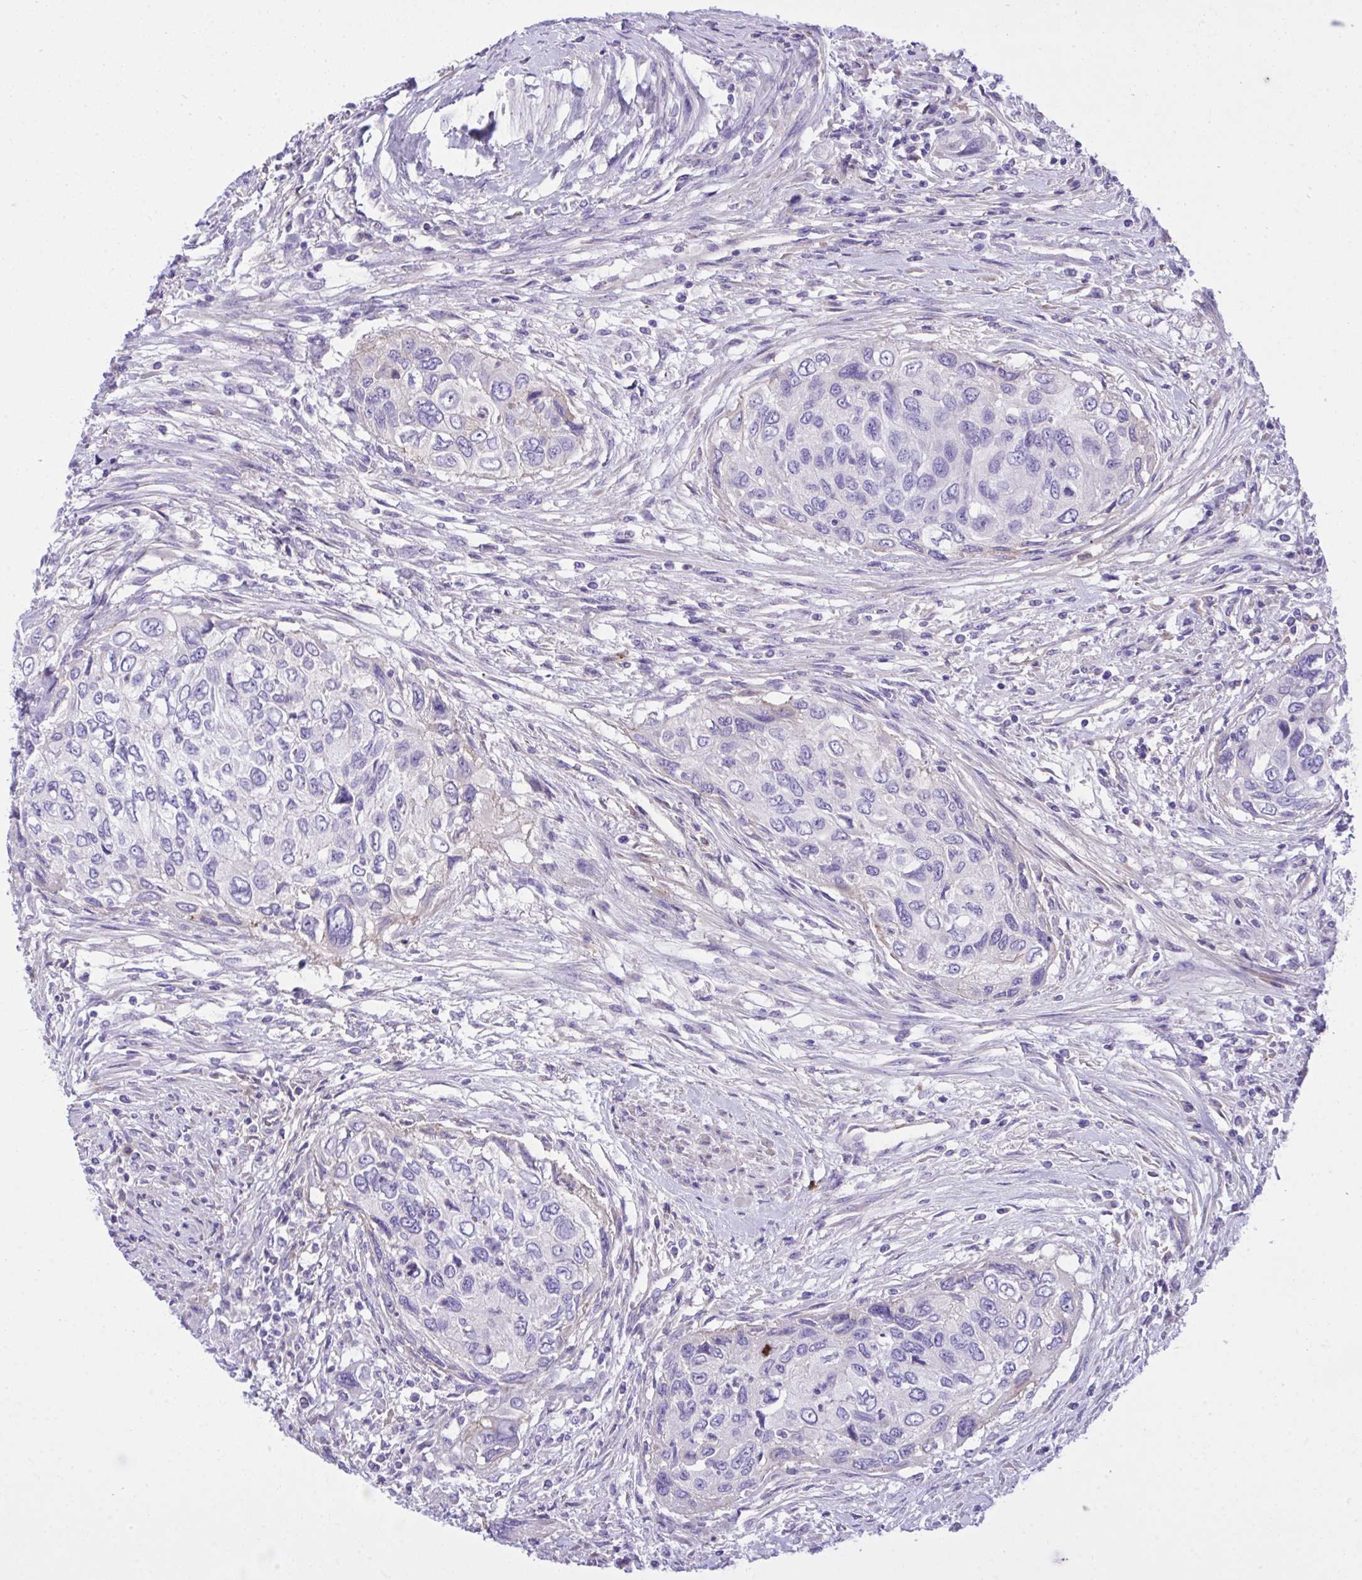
{"staining": {"intensity": "negative", "quantity": "none", "location": "none"}, "tissue": "urothelial cancer", "cell_type": "Tumor cells", "image_type": "cancer", "snomed": [{"axis": "morphology", "description": "Urothelial carcinoma, High grade"}, {"axis": "topography", "description": "Urinary bladder"}], "caption": "This is an immunohistochemistry (IHC) micrograph of urothelial cancer. There is no positivity in tumor cells.", "gene": "HRG", "patient": {"sex": "female", "age": 60}}